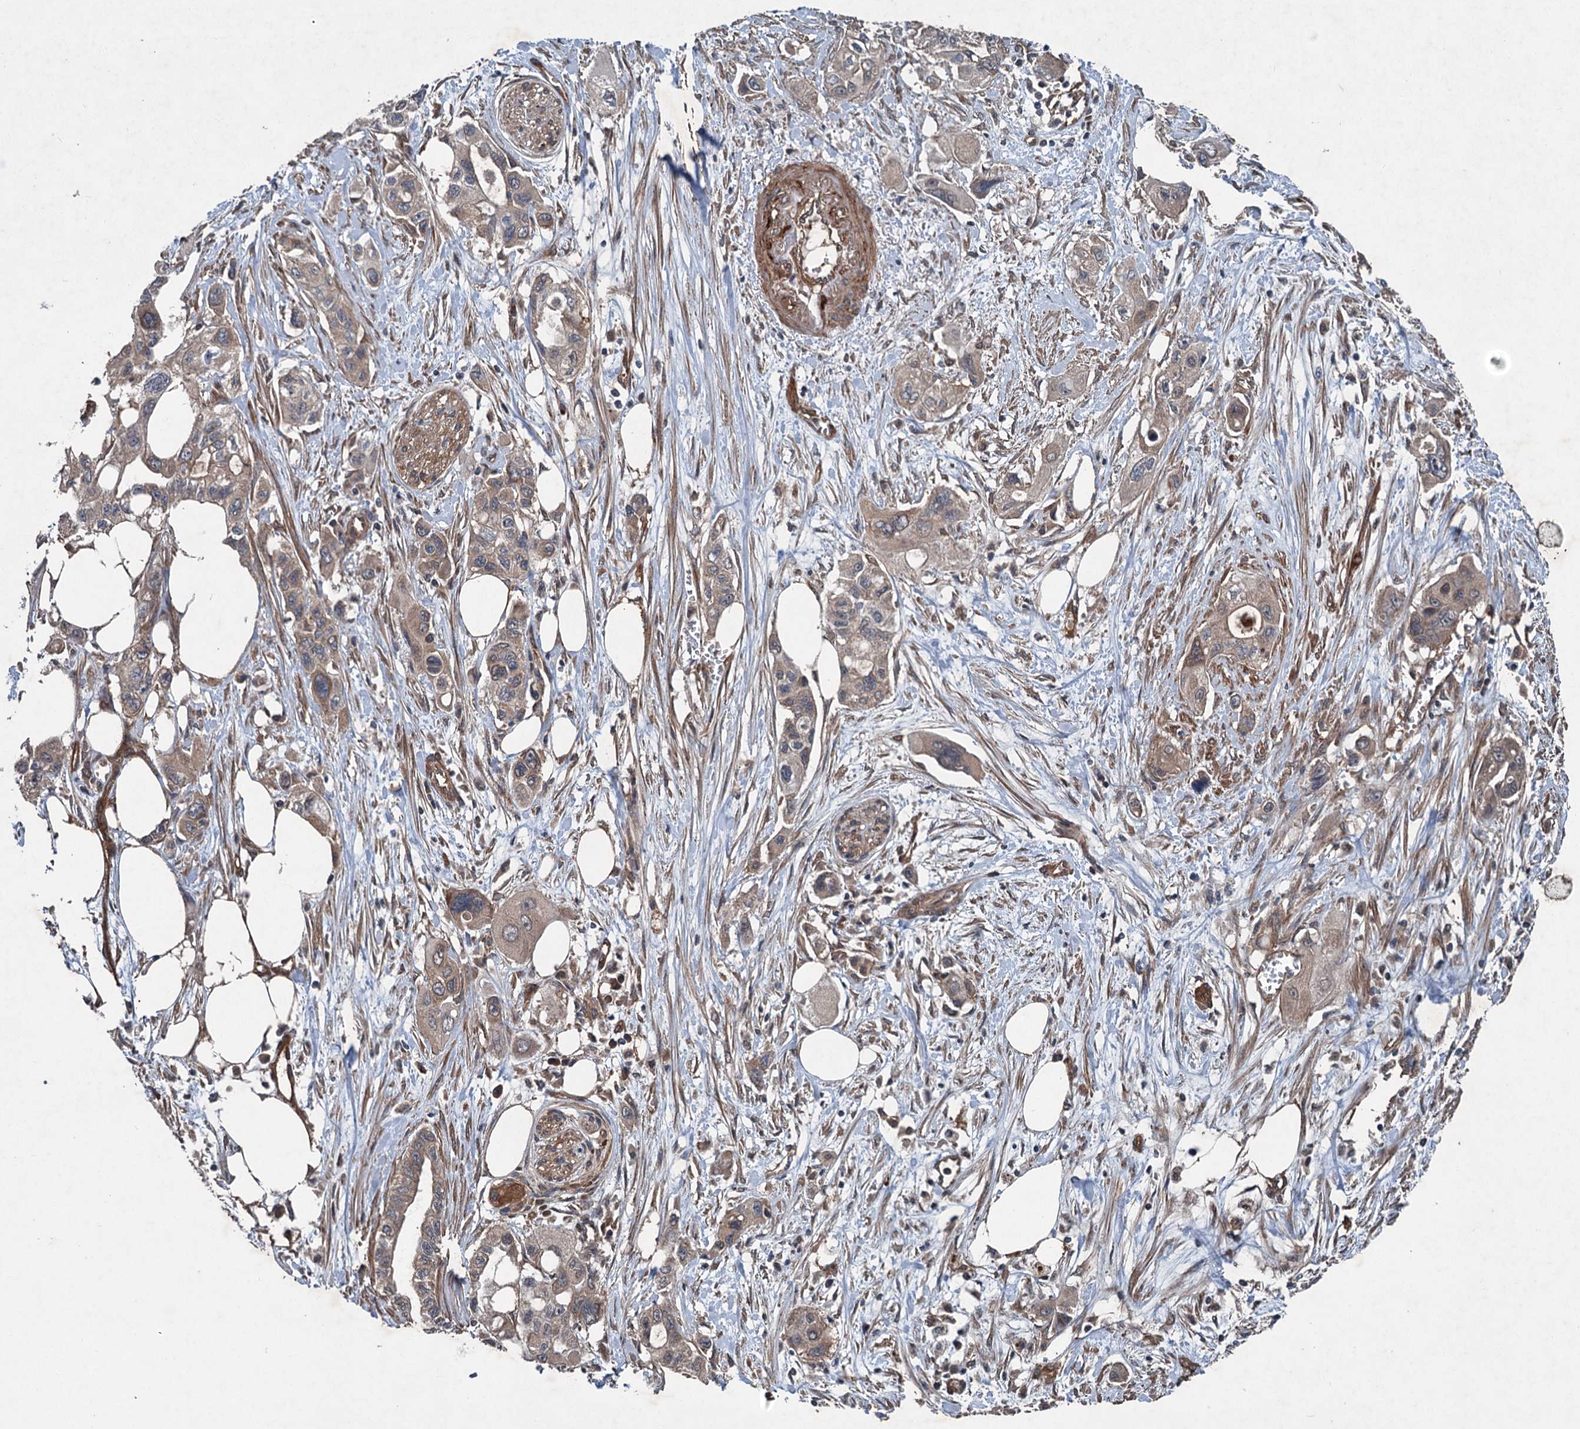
{"staining": {"intensity": "weak", "quantity": "25%-75%", "location": "cytoplasmic/membranous"}, "tissue": "pancreatic cancer", "cell_type": "Tumor cells", "image_type": "cancer", "snomed": [{"axis": "morphology", "description": "Adenocarcinoma, NOS"}, {"axis": "topography", "description": "Pancreas"}], "caption": "A brown stain shows weak cytoplasmic/membranous expression of a protein in pancreatic adenocarcinoma tumor cells.", "gene": "RNF214", "patient": {"sex": "male", "age": 75}}